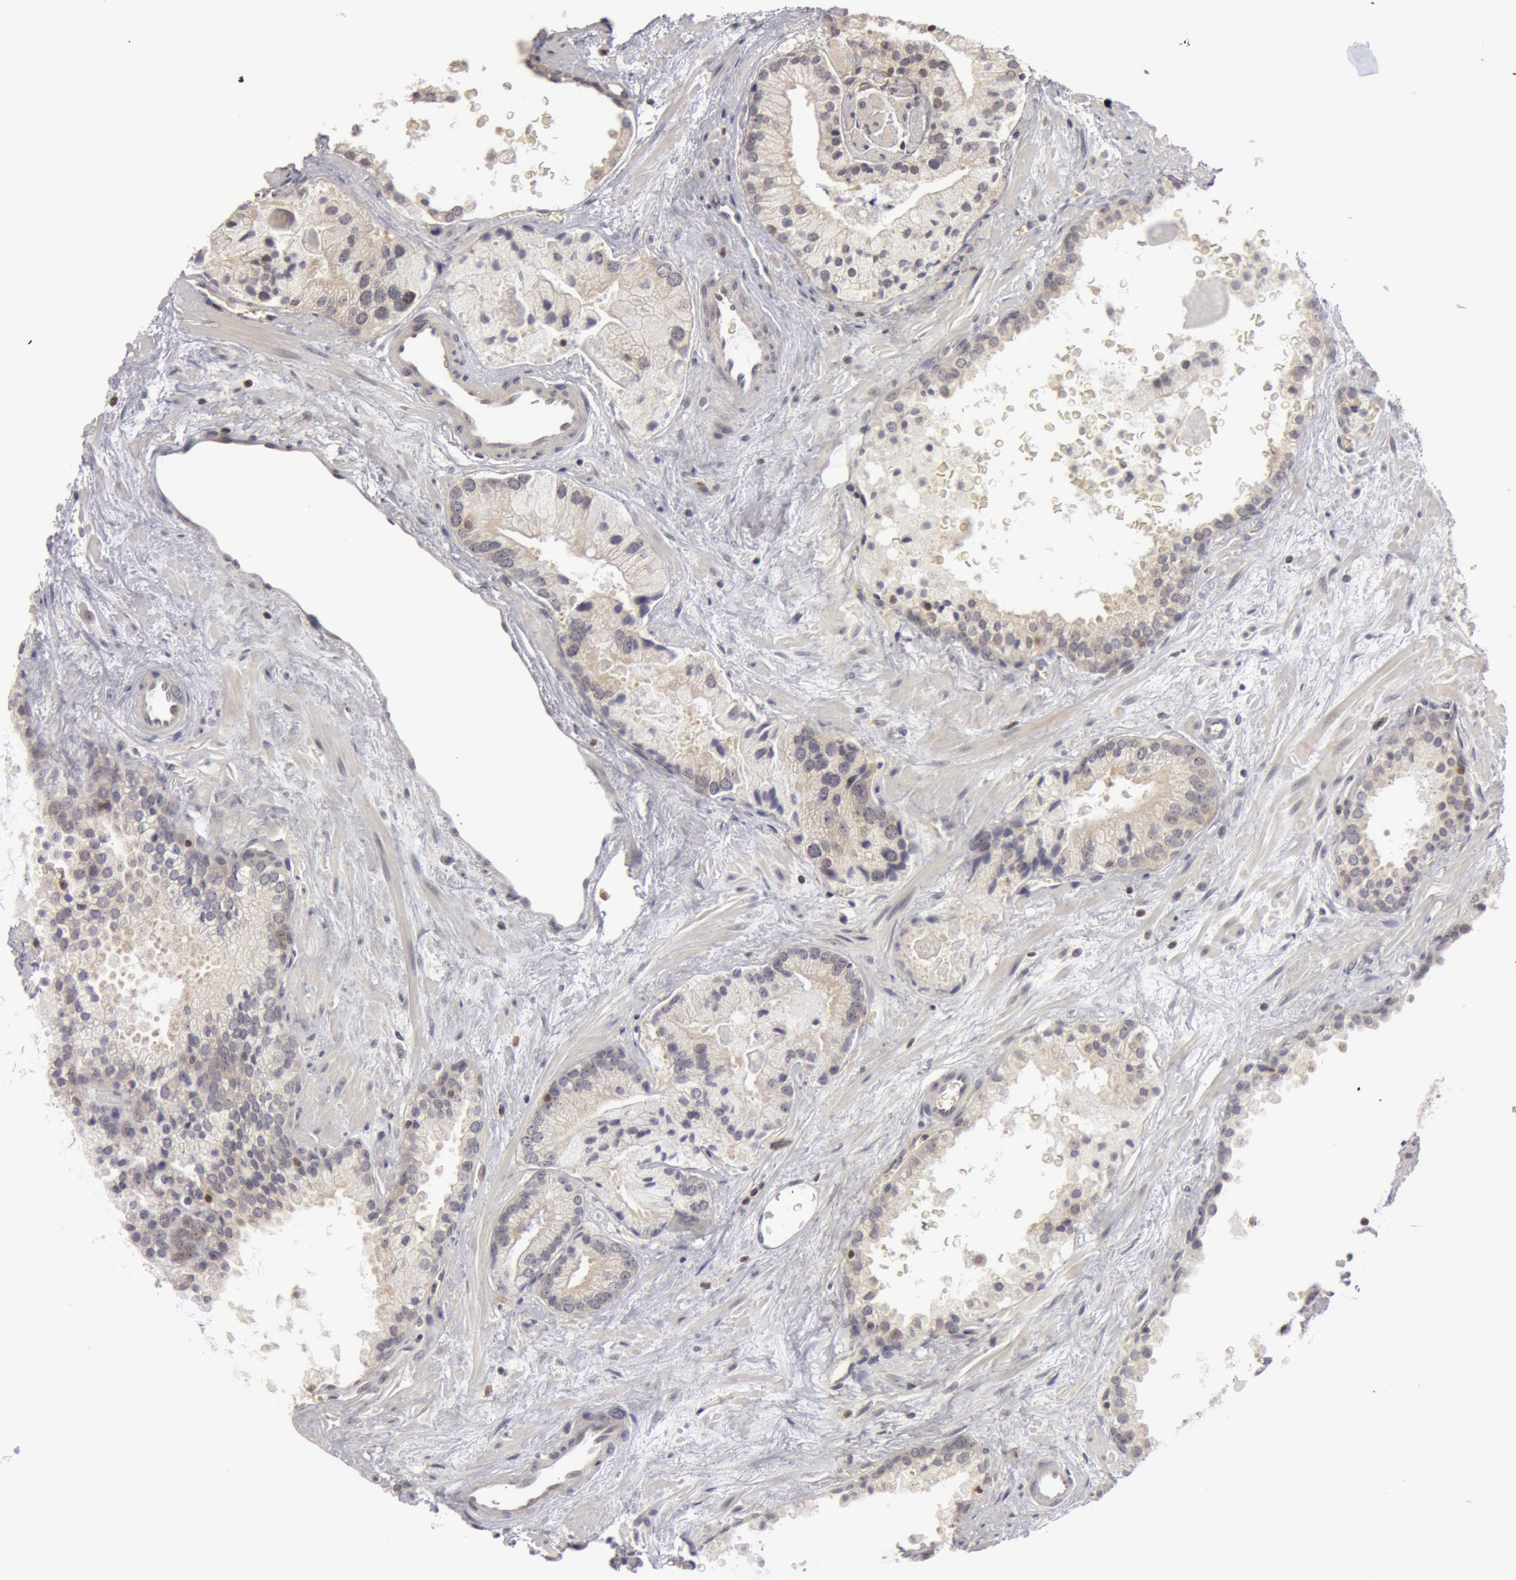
{"staining": {"intensity": "negative", "quantity": "none", "location": "none"}, "tissue": "prostate cancer", "cell_type": "Tumor cells", "image_type": "cancer", "snomed": [{"axis": "morphology", "description": "Adenocarcinoma, Medium grade"}, {"axis": "topography", "description": "Prostate"}], "caption": "Human prostate adenocarcinoma (medium-grade) stained for a protein using immunohistochemistry (IHC) reveals no positivity in tumor cells.", "gene": "OASL", "patient": {"sex": "male", "age": 70}}